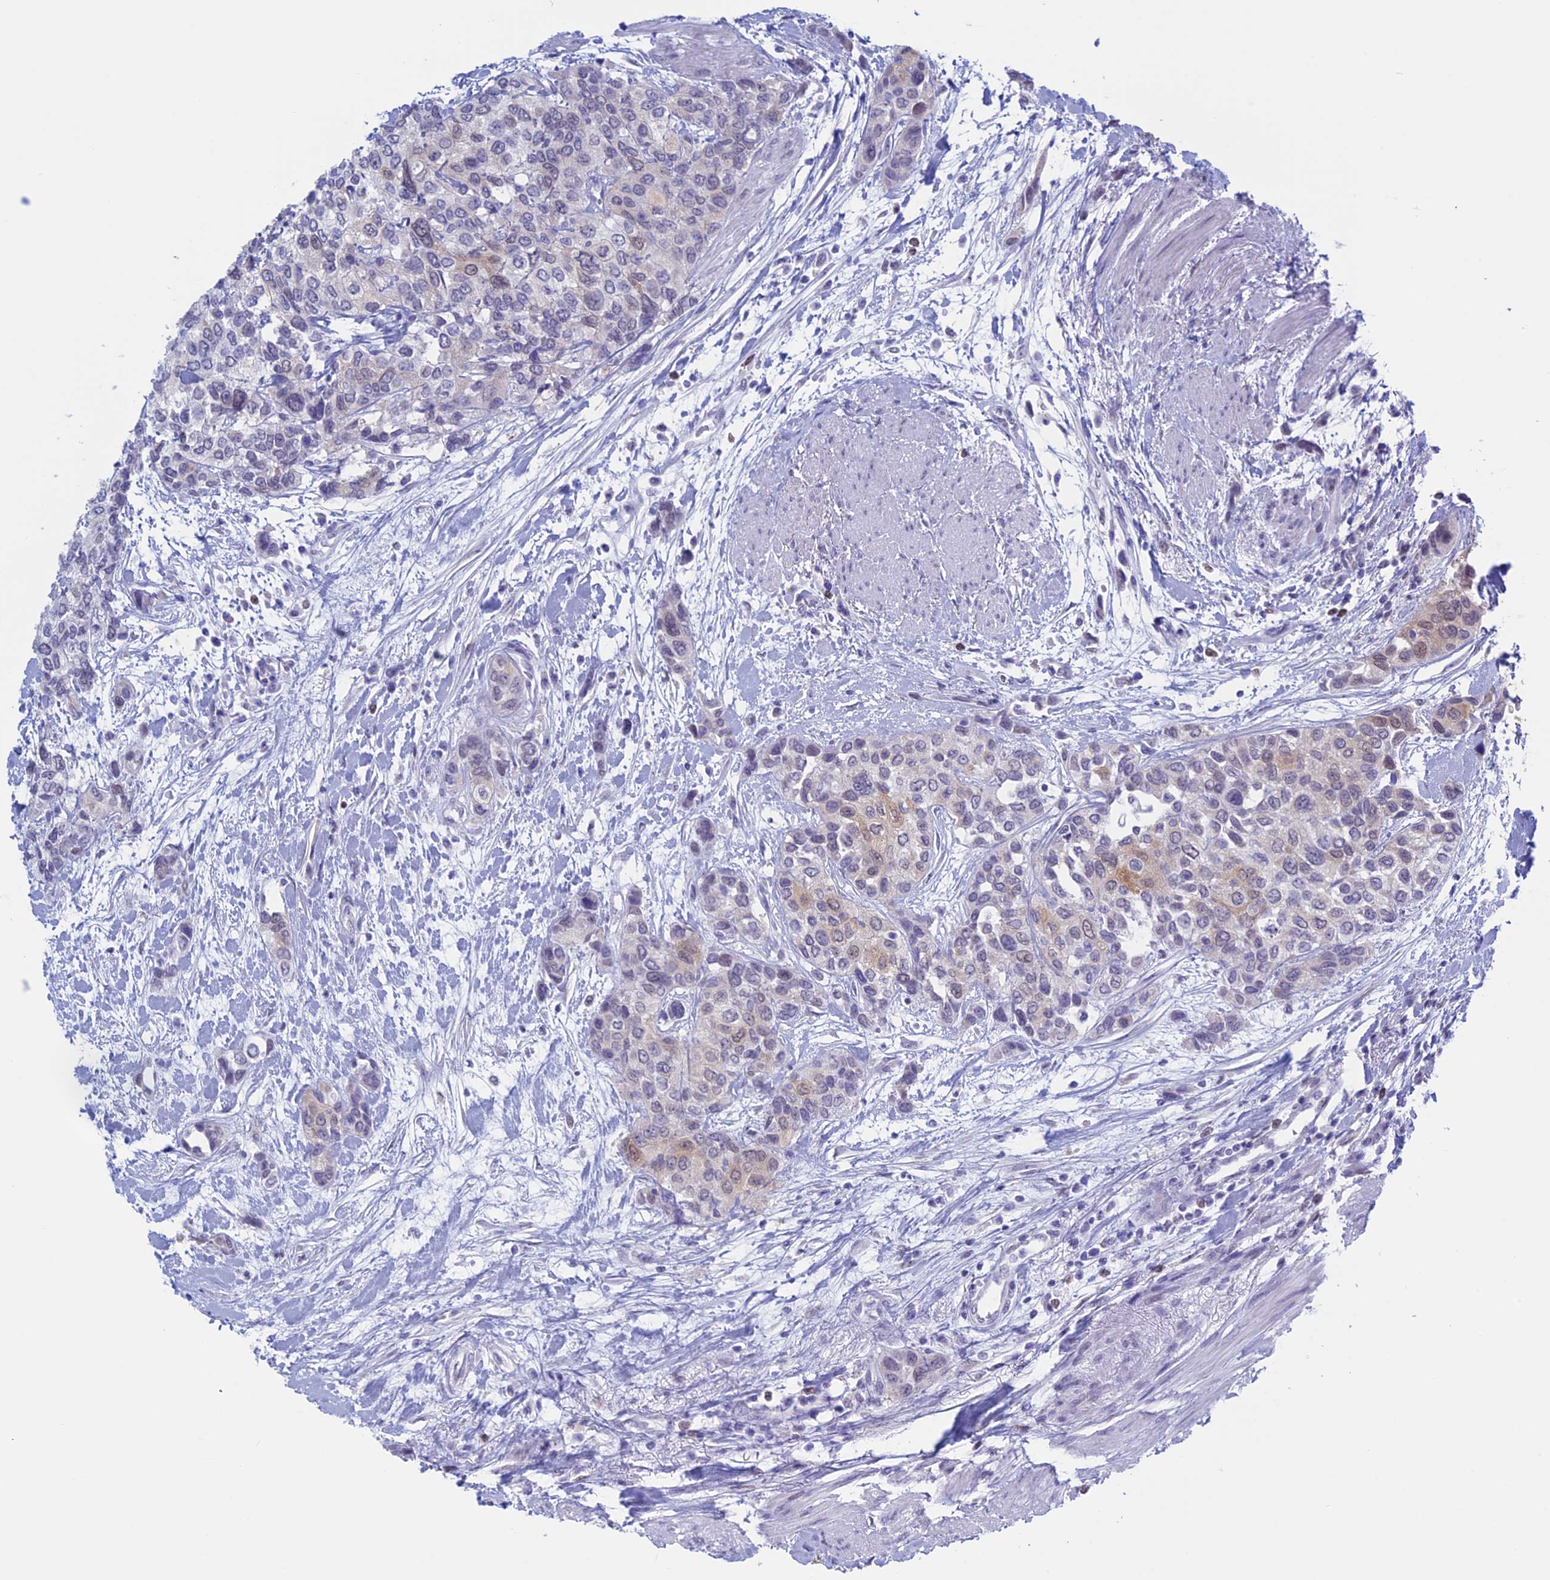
{"staining": {"intensity": "weak", "quantity": "<25%", "location": "cytoplasmic/membranous,nuclear"}, "tissue": "urothelial cancer", "cell_type": "Tumor cells", "image_type": "cancer", "snomed": [{"axis": "morphology", "description": "Normal tissue, NOS"}, {"axis": "morphology", "description": "Urothelial carcinoma, High grade"}, {"axis": "topography", "description": "Vascular tissue"}, {"axis": "topography", "description": "Urinary bladder"}], "caption": "Immunohistochemical staining of human urothelial carcinoma (high-grade) reveals no significant staining in tumor cells.", "gene": "LHFPL2", "patient": {"sex": "female", "age": 56}}